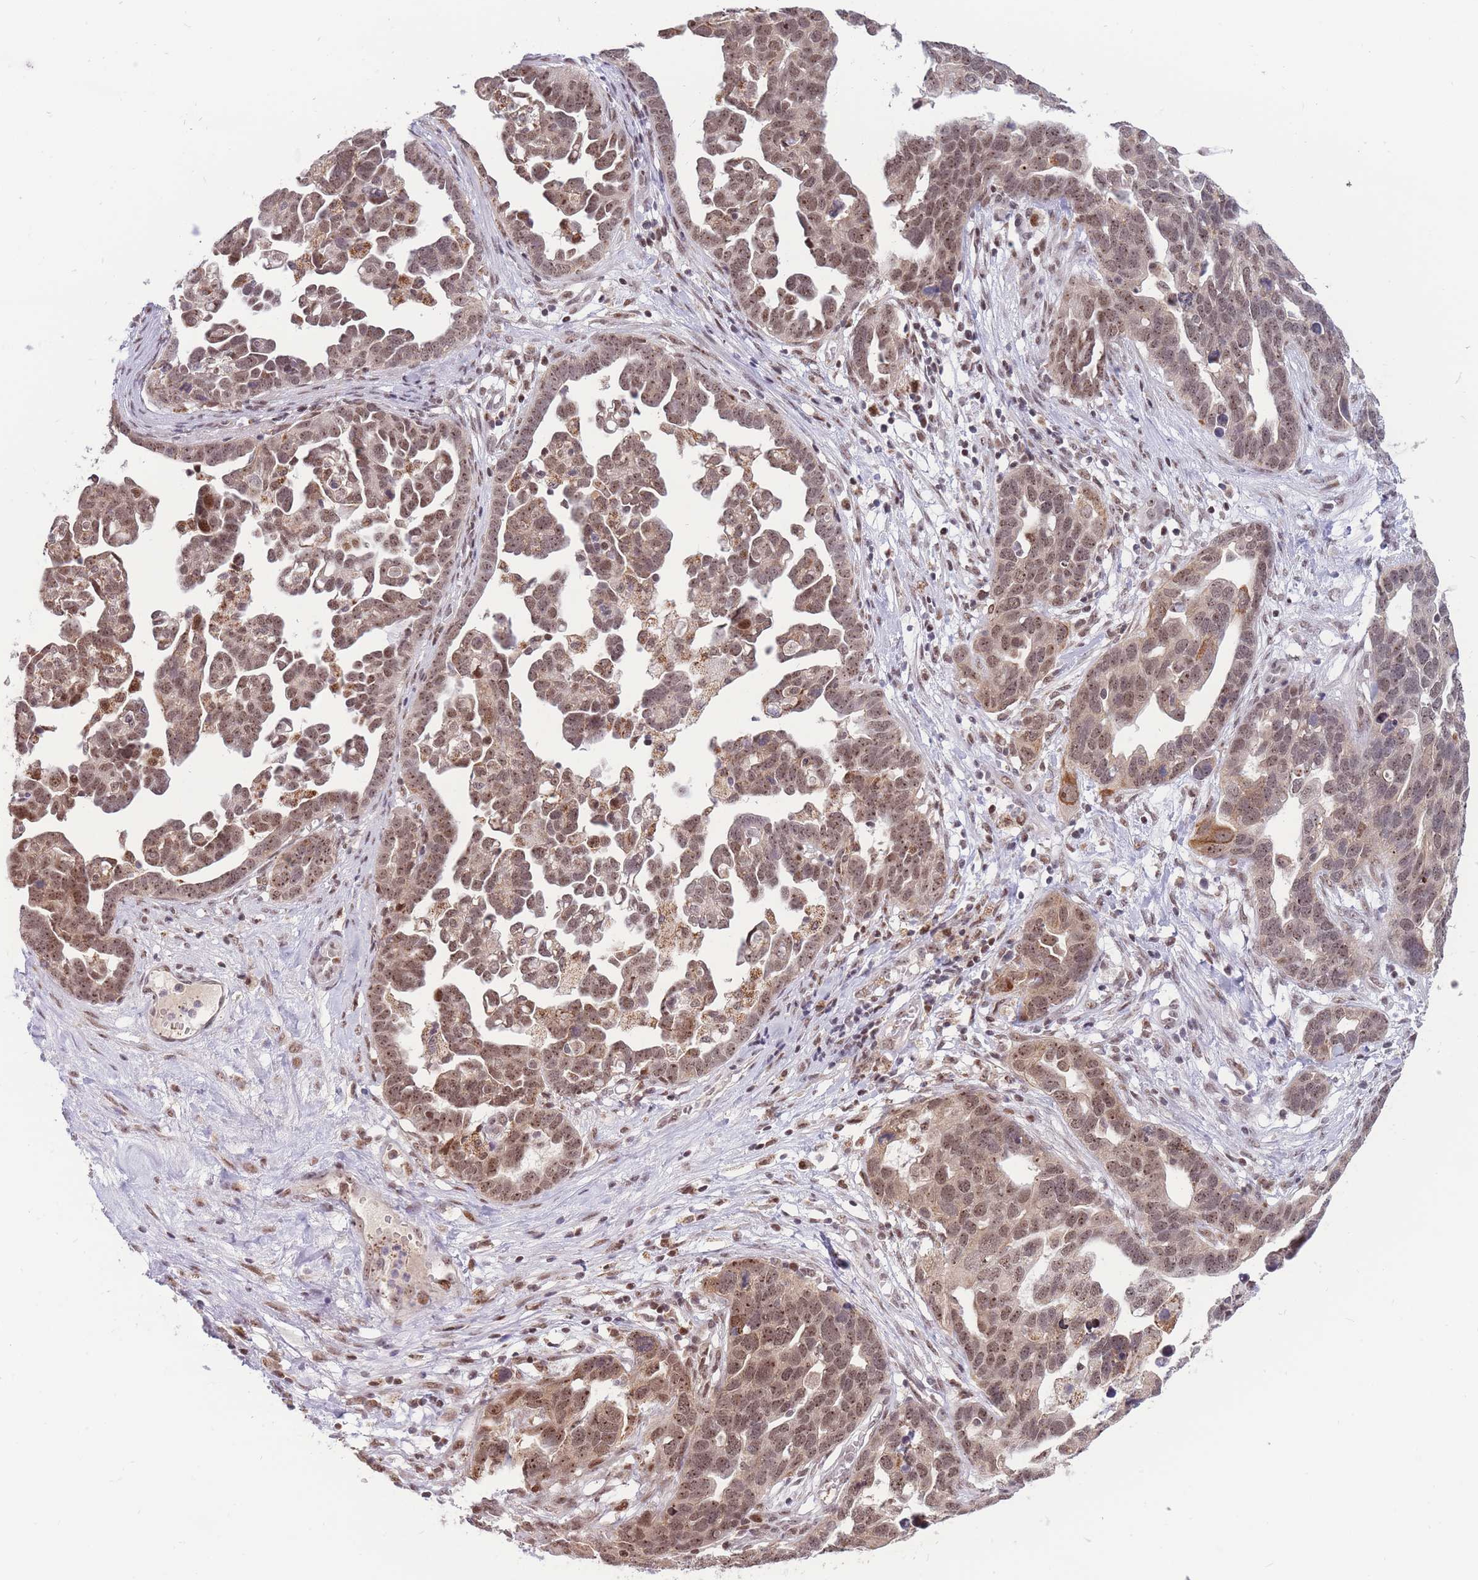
{"staining": {"intensity": "moderate", "quantity": ">75%", "location": "nuclear"}, "tissue": "ovarian cancer", "cell_type": "Tumor cells", "image_type": "cancer", "snomed": [{"axis": "morphology", "description": "Cystadenocarcinoma, serous, NOS"}, {"axis": "topography", "description": "Ovary"}], "caption": "A brown stain shows moderate nuclear expression of a protein in ovarian cancer tumor cells. (DAB = brown stain, brightfield microscopy at high magnification).", "gene": "TARBP2", "patient": {"sex": "female", "age": 54}}